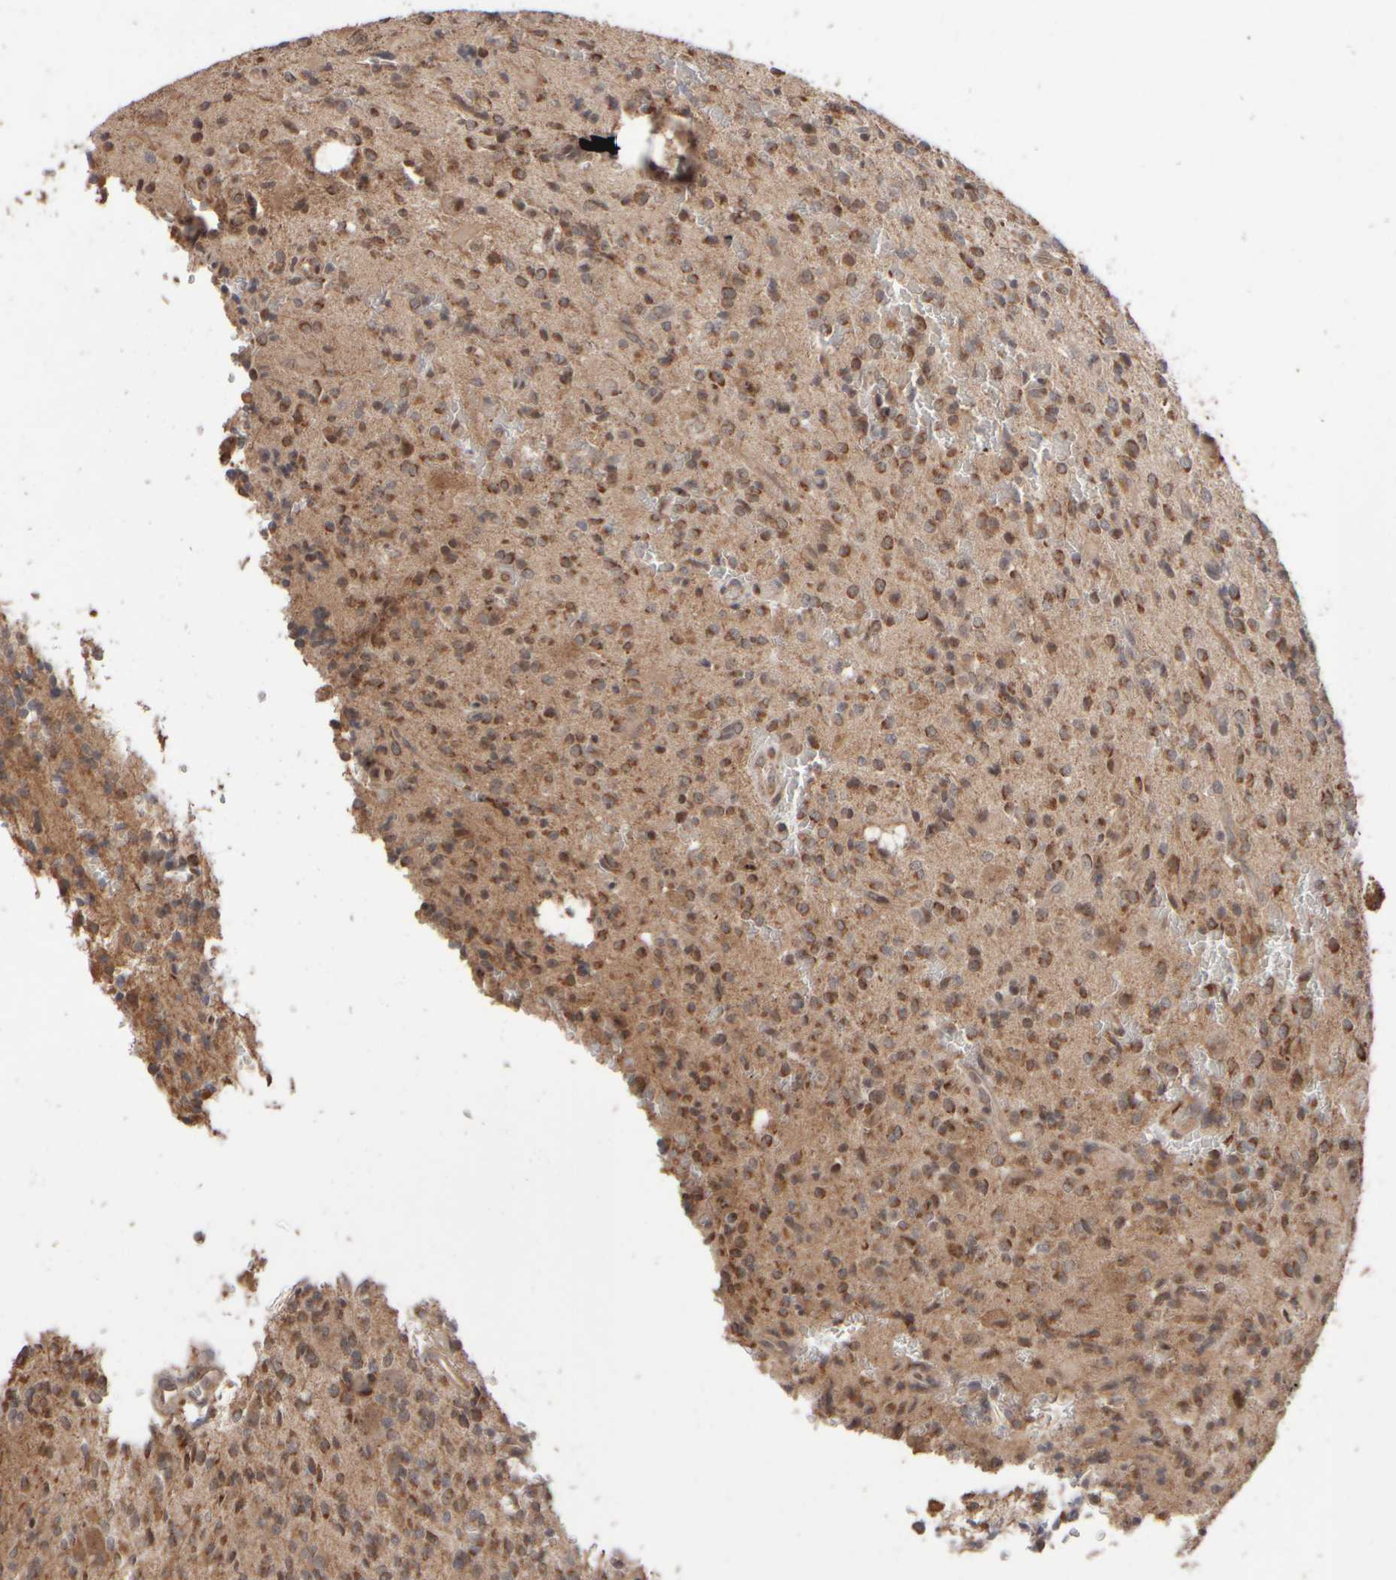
{"staining": {"intensity": "moderate", "quantity": ">75%", "location": "cytoplasmic/membranous"}, "tissue": "glioma", "cell_type": "Tumor cells", "image_type": "cancer", "snomed": [{"axis": "morphology", "description": "Glioma, malignant, High grade"}, {"axis": "topography", "description": "Brain"}], "caption": "The histopathology image reveals a brown stain indicating the presence of a protein in the cytoplasmic/membranous of tumor cells in glioma. The protein is stained brown, and the nuclei are stained in blue (DAB IHC with brightfield microscopy, high magnification).", "gene": "ABHD11", "patient": {"sex": "male", "age": 34}}